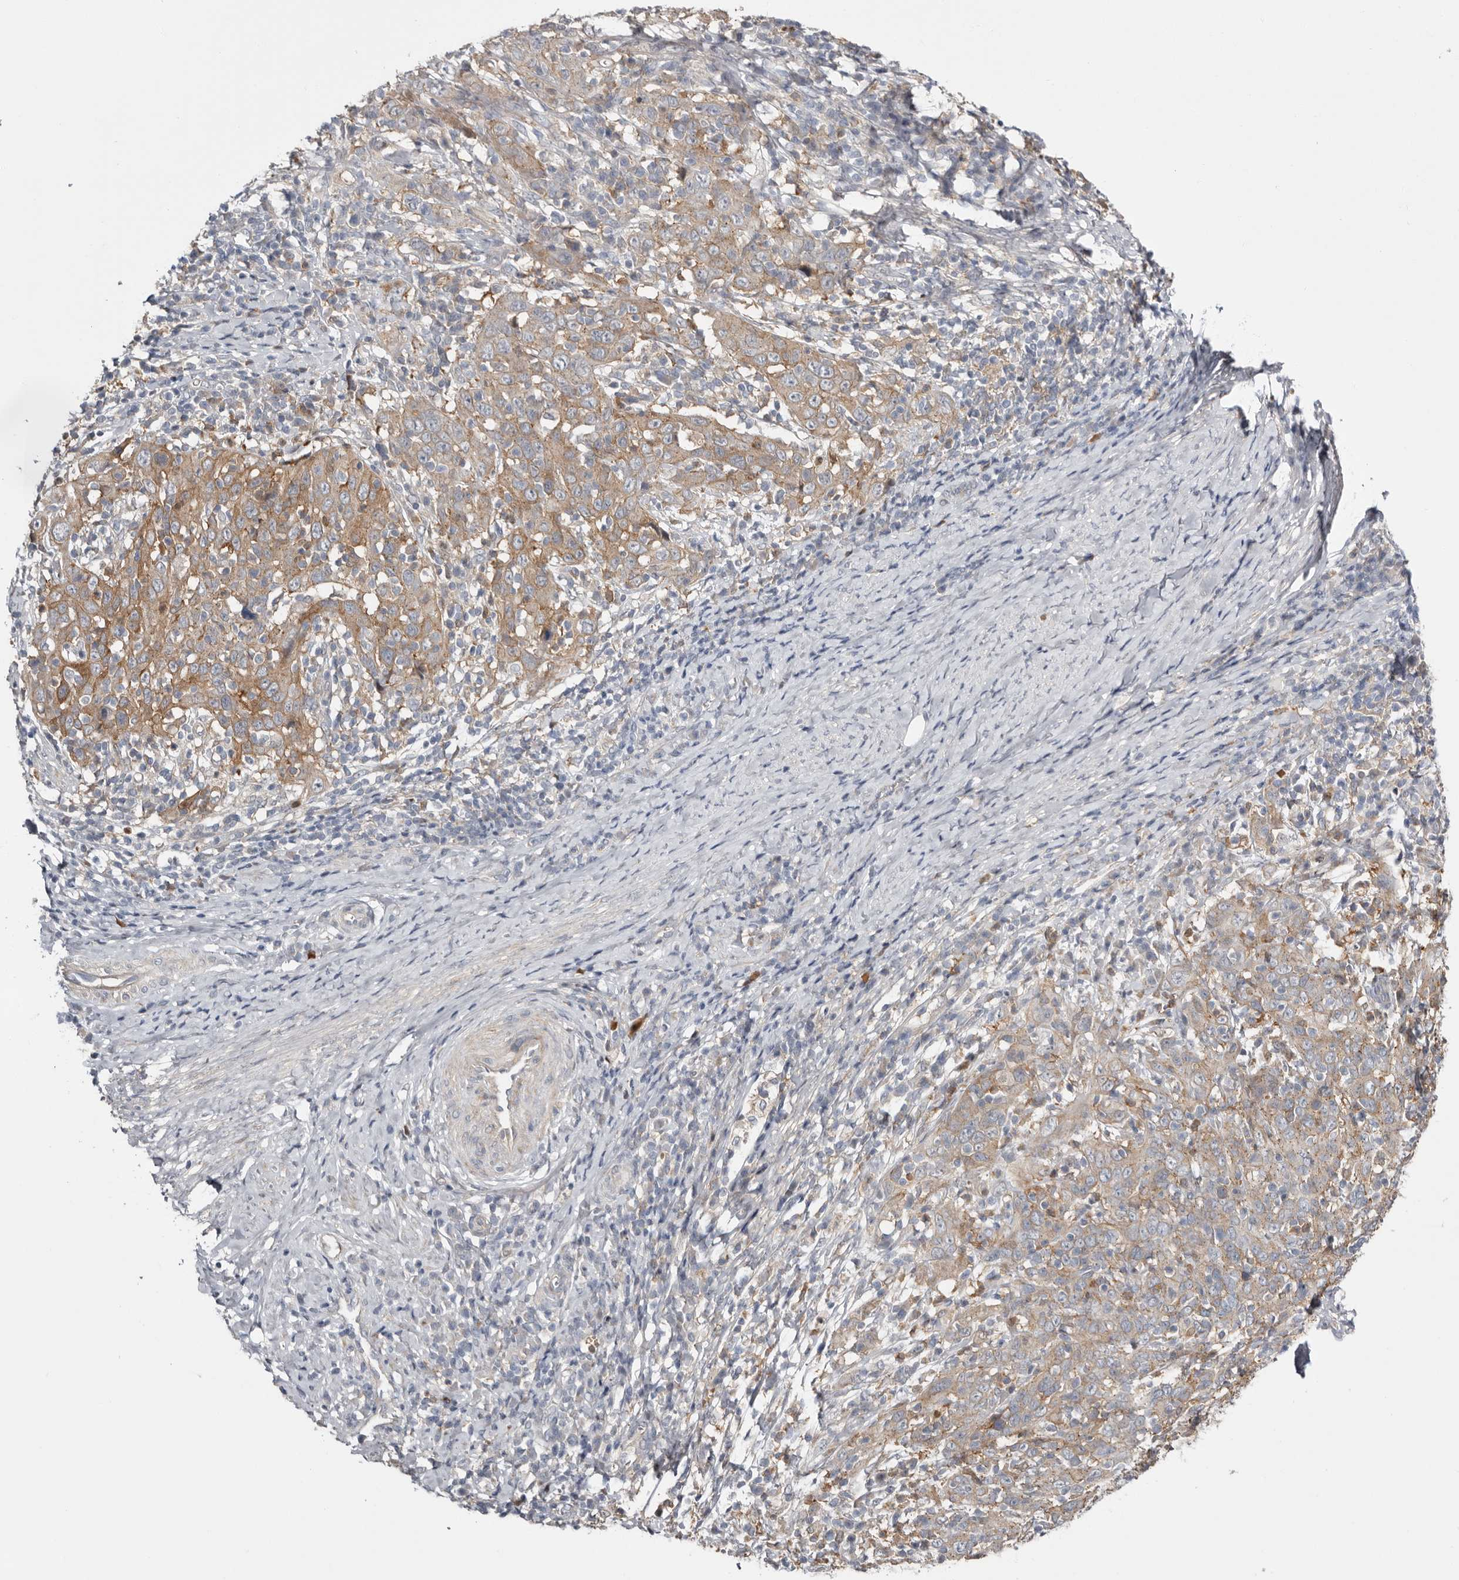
{"staining": {"intensity": "moderate", "quantity": ">75%", "location": "cytoplasmic/membranous"}, "tissue": "cervical cancer", "cell_type": "Tumor cells", "image_type": "cancer", "snomed": [{"axis": "morphology", "description": "Squamous cell carcinoma, NOS"}, {"axis": "topography", "description": "Cervix"}], "caption": "High-magnification brightfield microscopy of squamous cell carcinoma (cervical) stained with DAB (3,3'-diaminobenzidine) (brown) and counterstained with hematoxylin (blue). tumor cells exhibit moderate cytoplasmic/membranous expression is appreciated in about>75% of cells.", "gene": "MSRB2", "patient": {"sex": "female", "age": 46}}